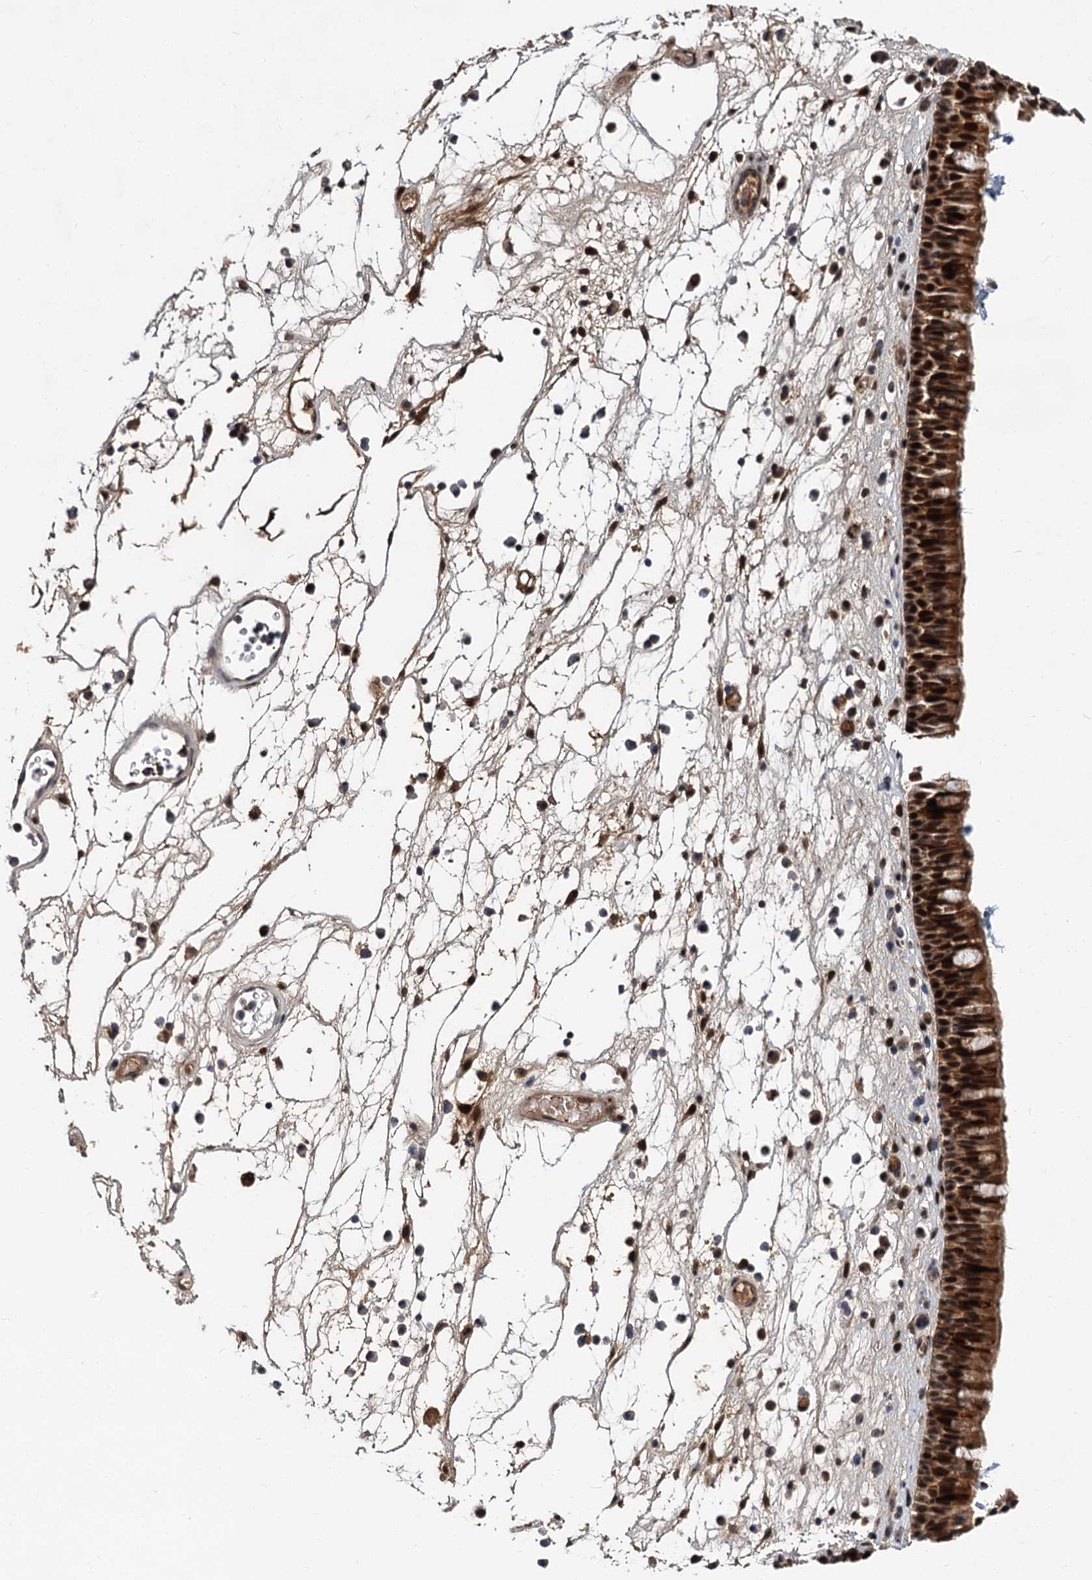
{"staining": {"intensity": "strong", "quantity": ">75%", "location": "cytoplasmic/membranous,nuclear"}, "tissue": "nasopharynx", "cell_type": "Respiratory epithelial cells", "image_type": "normal", "snomed": [{"axis": "morphology", "description": "Normal tissue, NOS"}, {"axis": "morphology", "description": "Inflammation, NOS"}, {"axis": "morphology", "description": "Malignant melanoma, Metastatic site"}, {"axis": "topography", "description": "Nasopharynx"}], "caption": "Immunohistochemical staining of unremarkable human nasopharynx demonstrates high levels of strong cytoplasmic/membranous,nuclear expression in about >75% of respiratory epithelial cells. (brown staining indicates protein expression, while blue staining denotes nuclei).", "gene": "MBD6", "patient": {"sex": "male", "age": 70}}